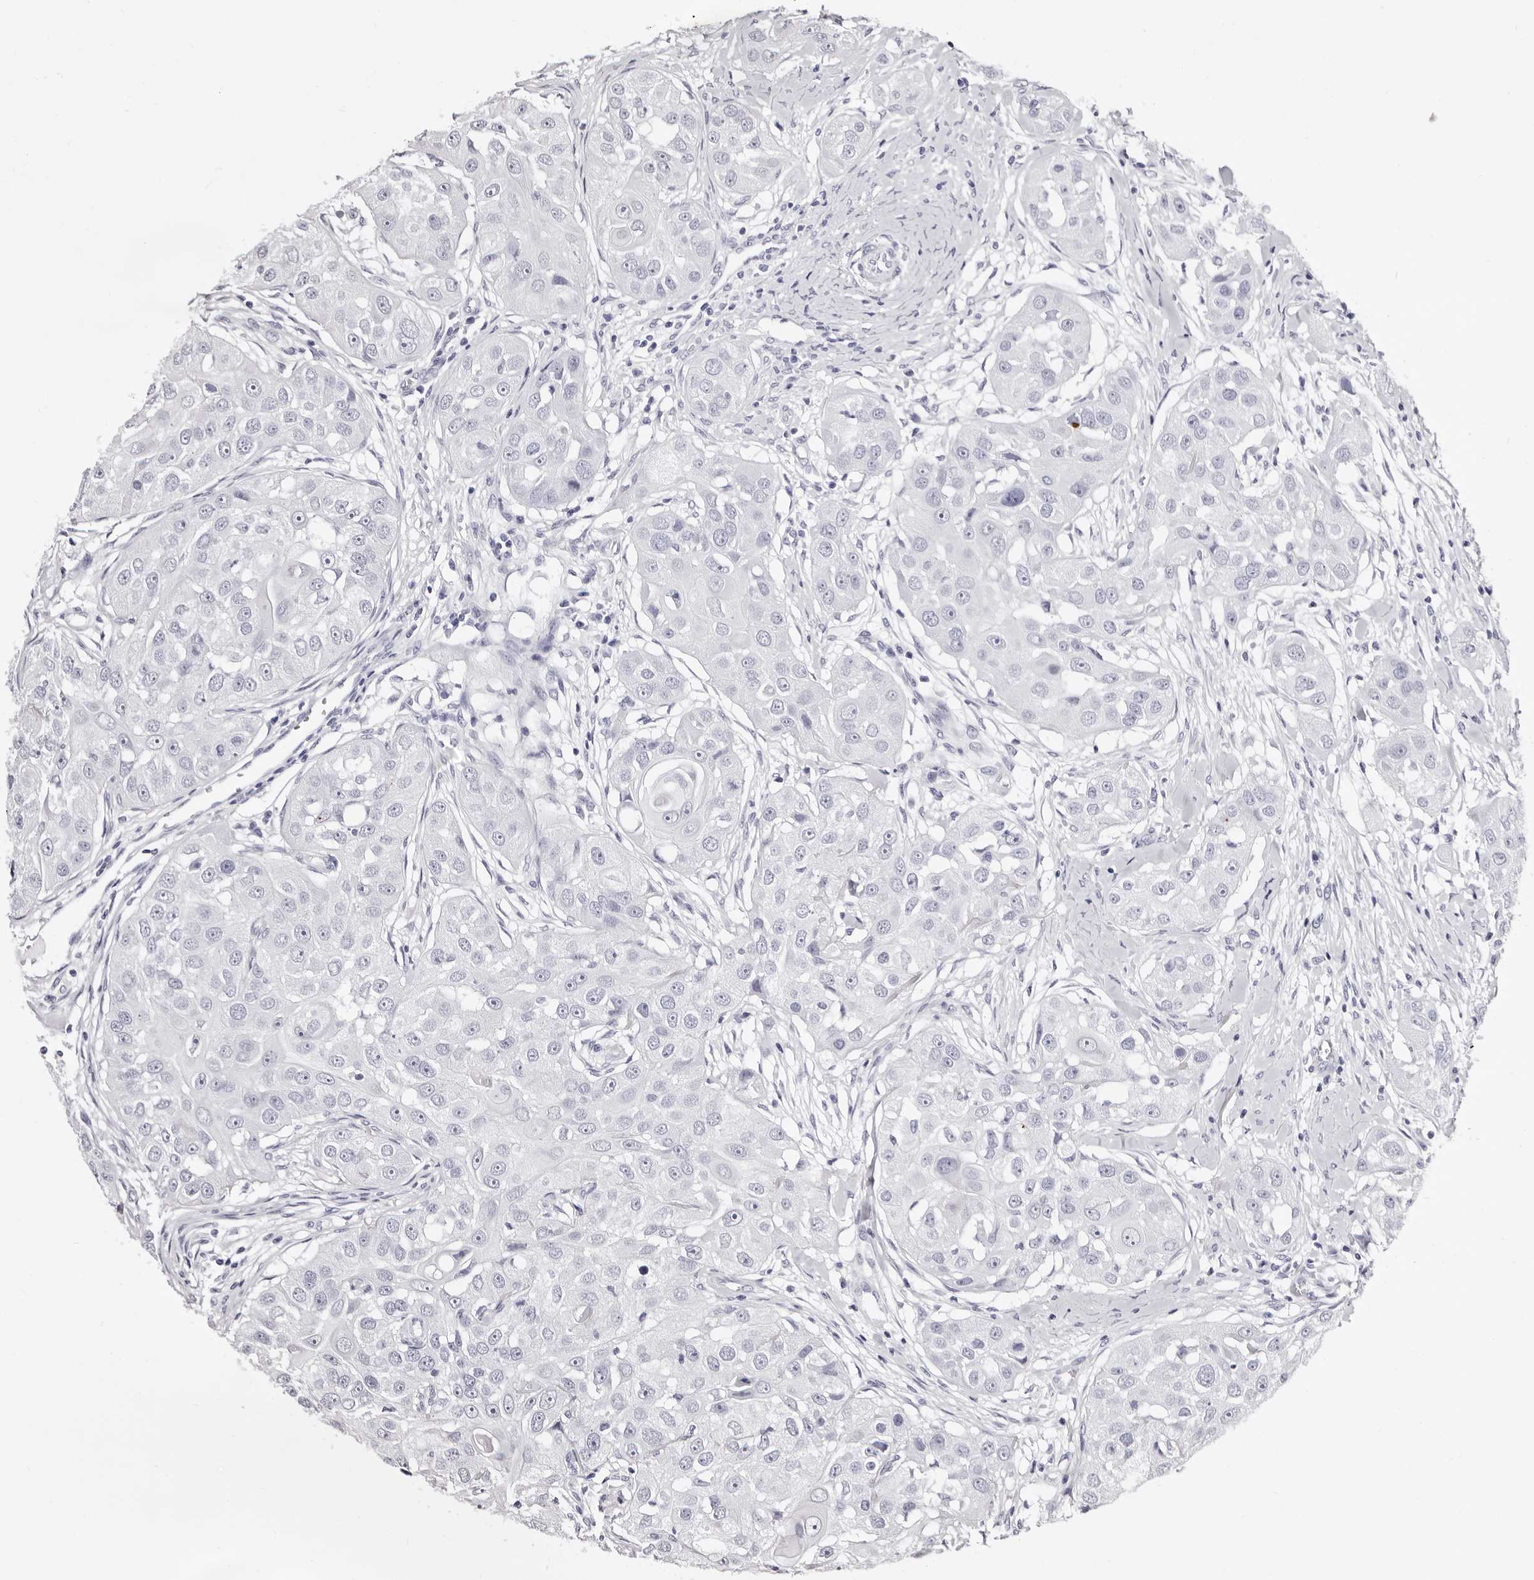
{"staining": {"intensity": "negative", "quantity": "none", "location": "none"}, "tissue": "head and neck cancer", "cell_type": "Tumor cells", "image_type": "cancer", "snomed": [{"axis": "morphology", "description": "Normal tissue, NOS"}, {"axis": "morphology", "description": "Squamous cell carcinoma, NOS"}, {"axis": "topography", "description": "Skeletal muscle"}, {"axis": "topography", "description": "Head-Neck"}], "caption": "Tumor cells are negative for brown protein staining in squamous cell carcinoma (head and neck).", "gene": "ERBB4", "patient": {"sex": "male", "age": 51}}